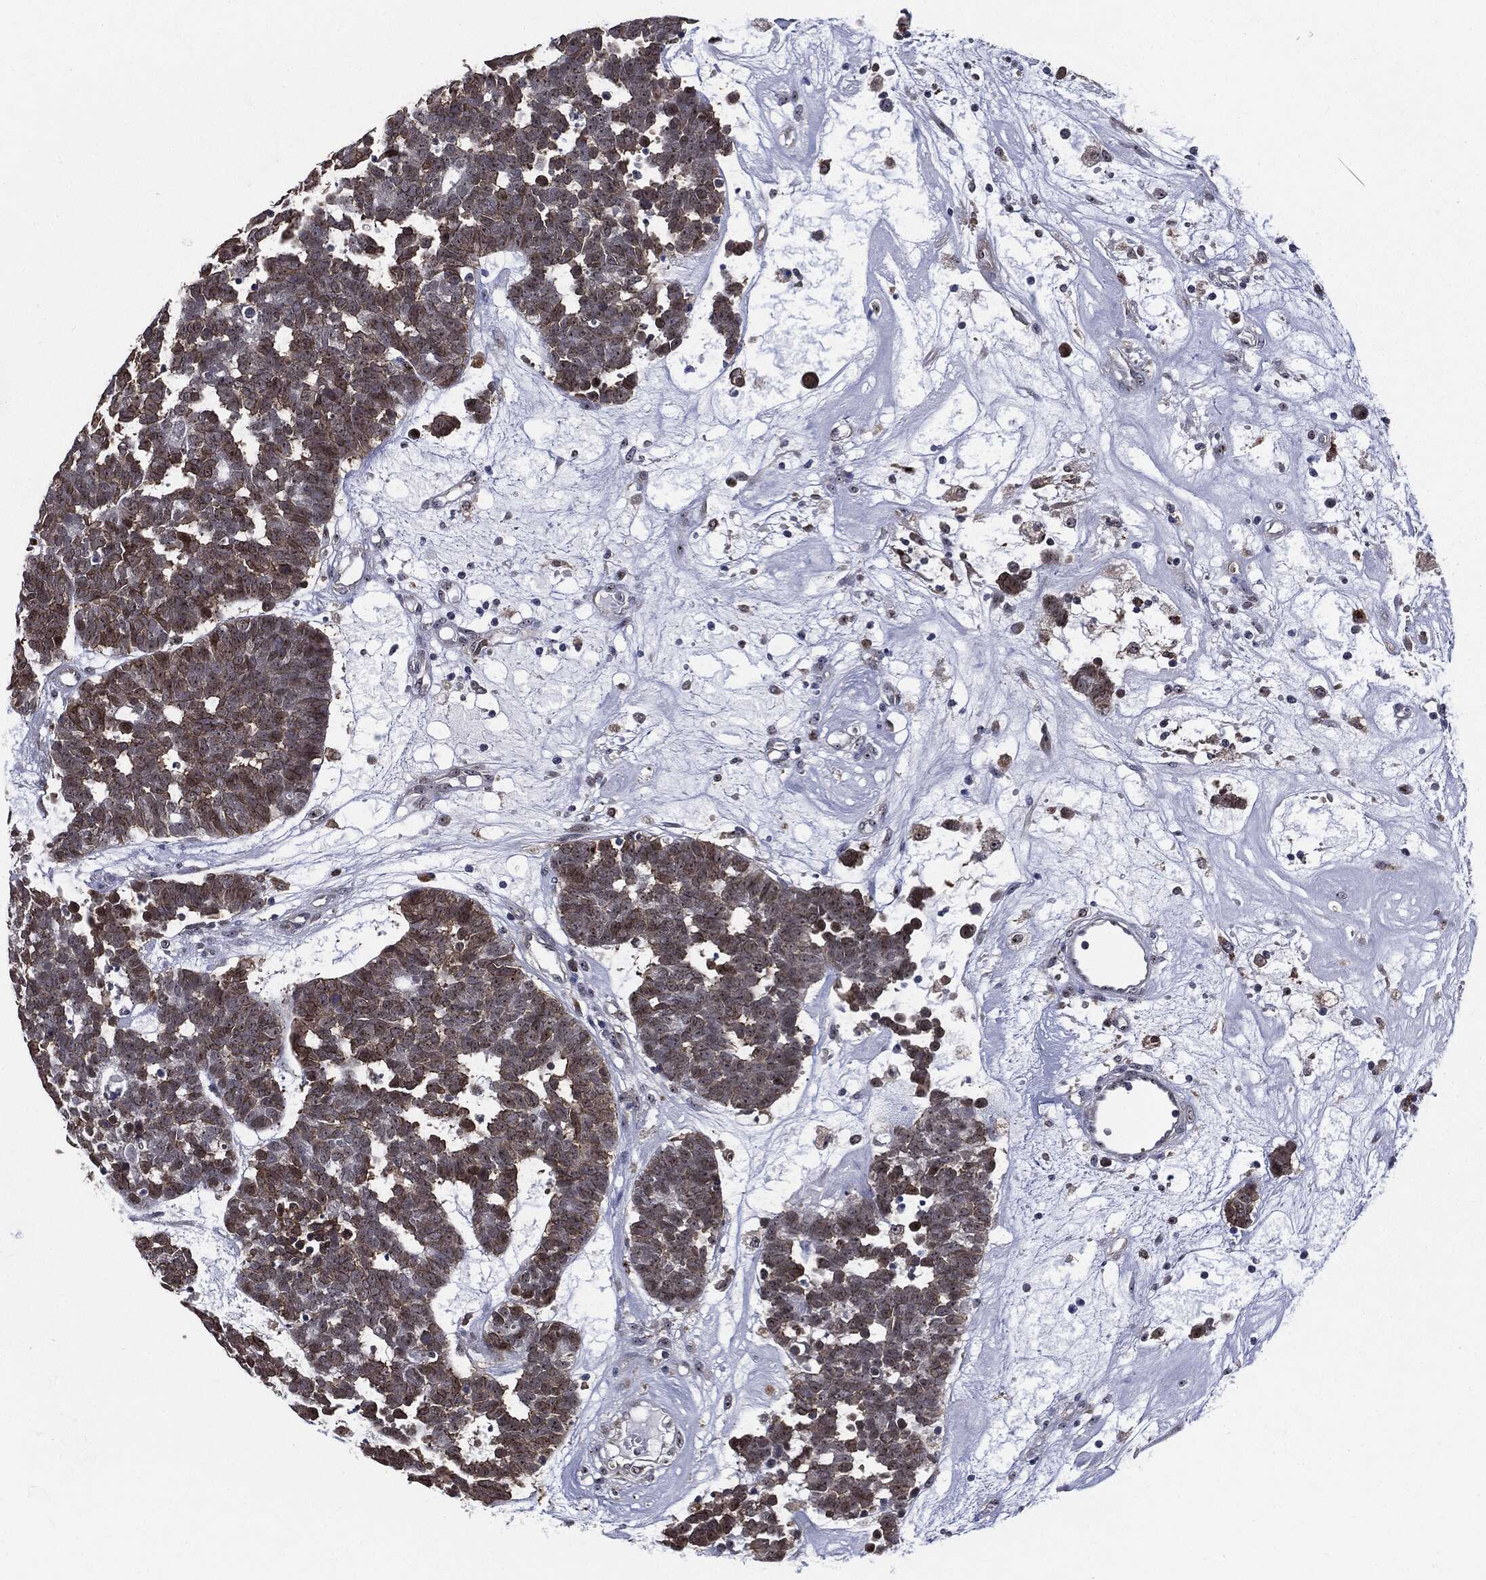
{"staining": {"intensity": "moderate", "quantity": "25%-75%", "location": "cytoplasmic/membranous"}, "tissue": "head and neck cancer", "cell_type": "Tumor cells", "image_type": "cancer", "snomed": [{"axis": "morphology", "description": "Adenocarcinoma, NOS"}, {"axis": "topography", "description": "Head-Neck"}], "caption": "DAB (3,3'-diaminobenzidine) immunohistochemical staining of human head and neck cancer (adenocarcinoma) reveals moderate cytoplasmic/membranous protein staining in approximately 25%-75% of tumor cells.", "gene": "TRMT1L", "patient": {"sex": "female", "age": 81}}